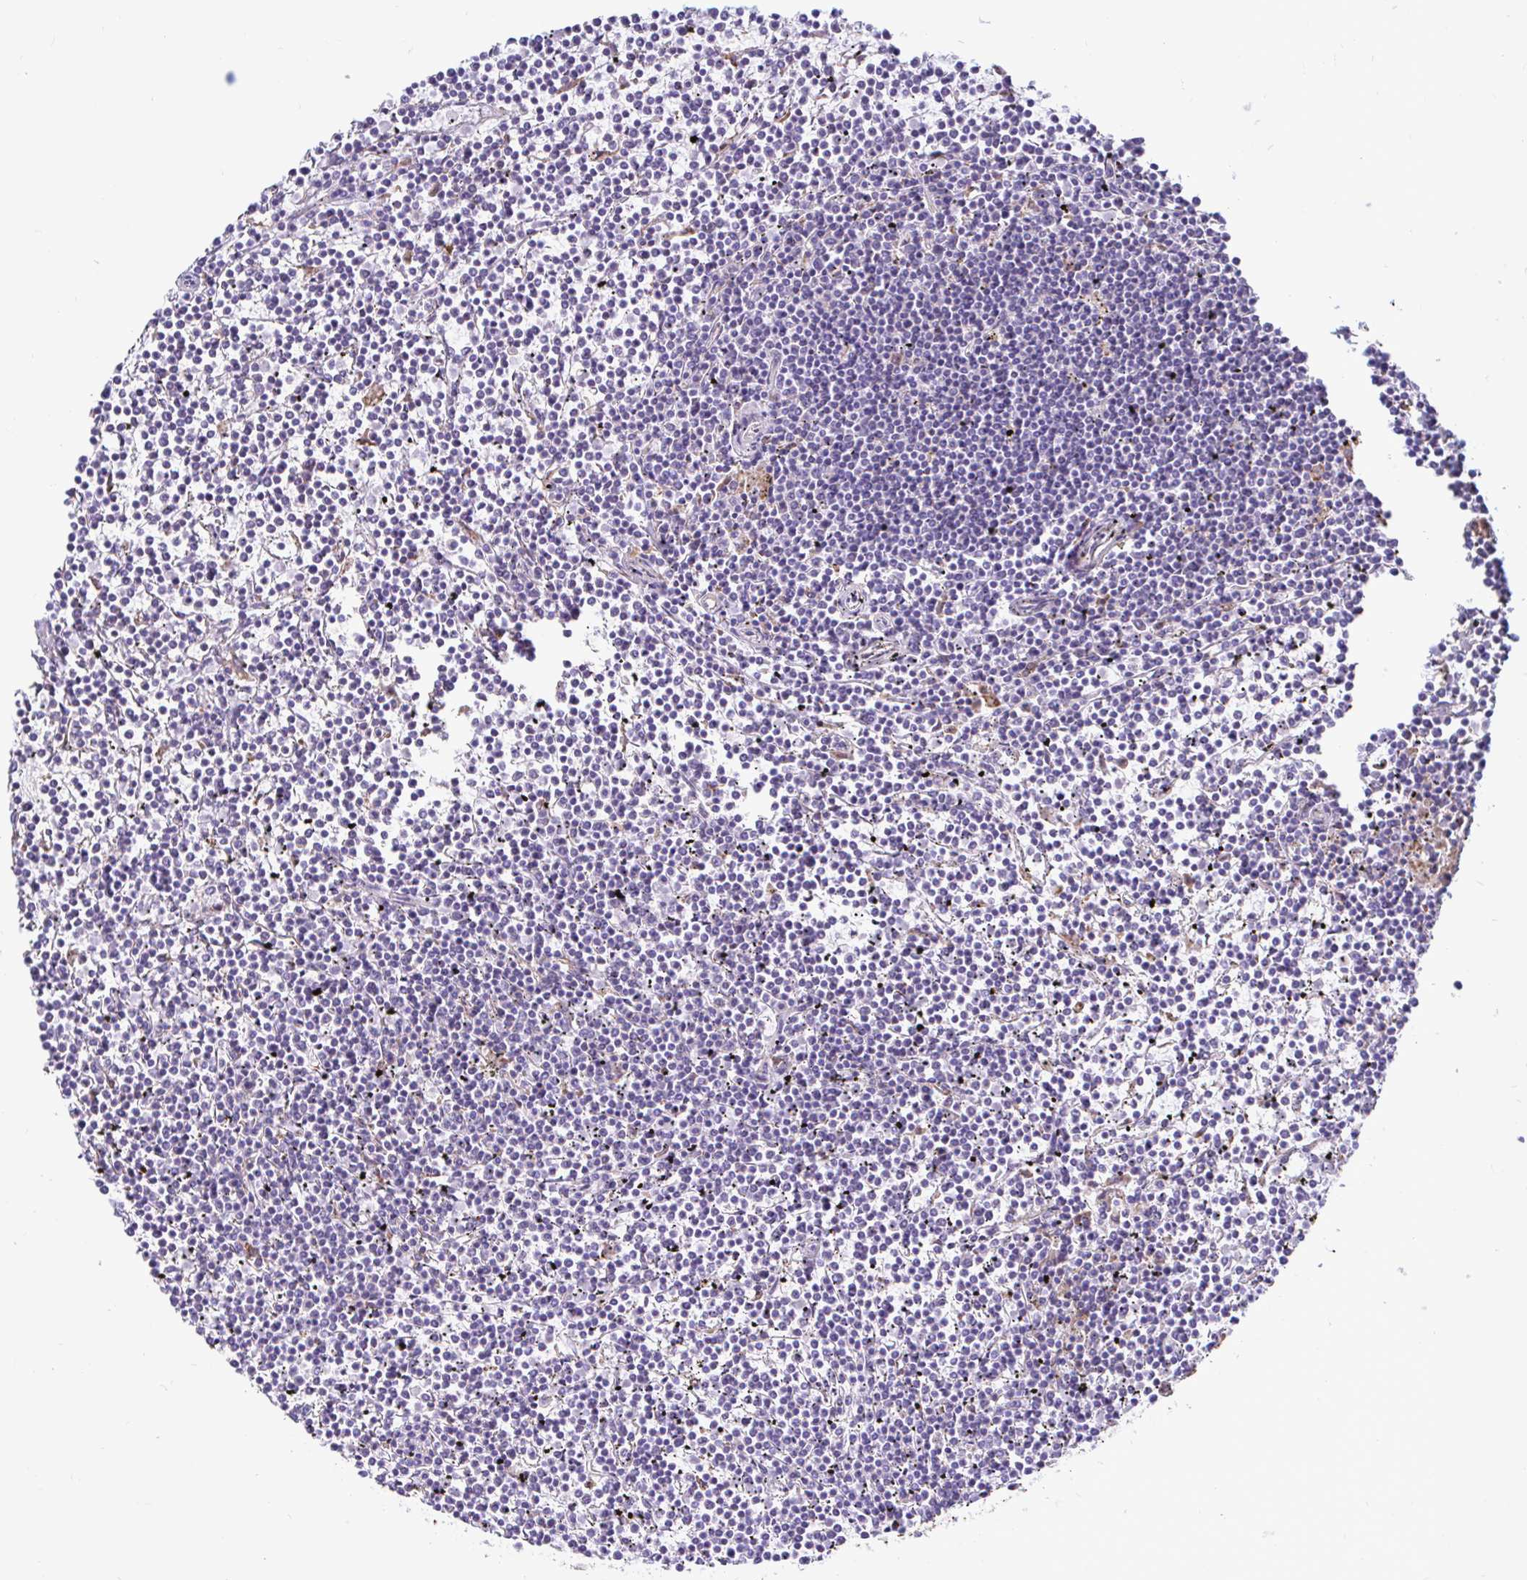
{"staining": {"intensity": "negative", "quantity": "none", "location": "none"}, "tissue": "lymphoma", "cell_type": "Tumor cells", "image_type": "cancer", "snomed": [{"axis": "morphology", "description": "Malignant lymphoma, non-Hodgkin's type, Low grade"}, {"axis": "topography", "description": "Spleen"}], "caption": "Immunohistochemistry of low-grade malignant lymphoma, non-Hodgkin's type reveals no staining in tumor cells. Nuclei are stained in blue.", "gene": "NBPF3", "patient": {"sex": "female", "age": 19}}